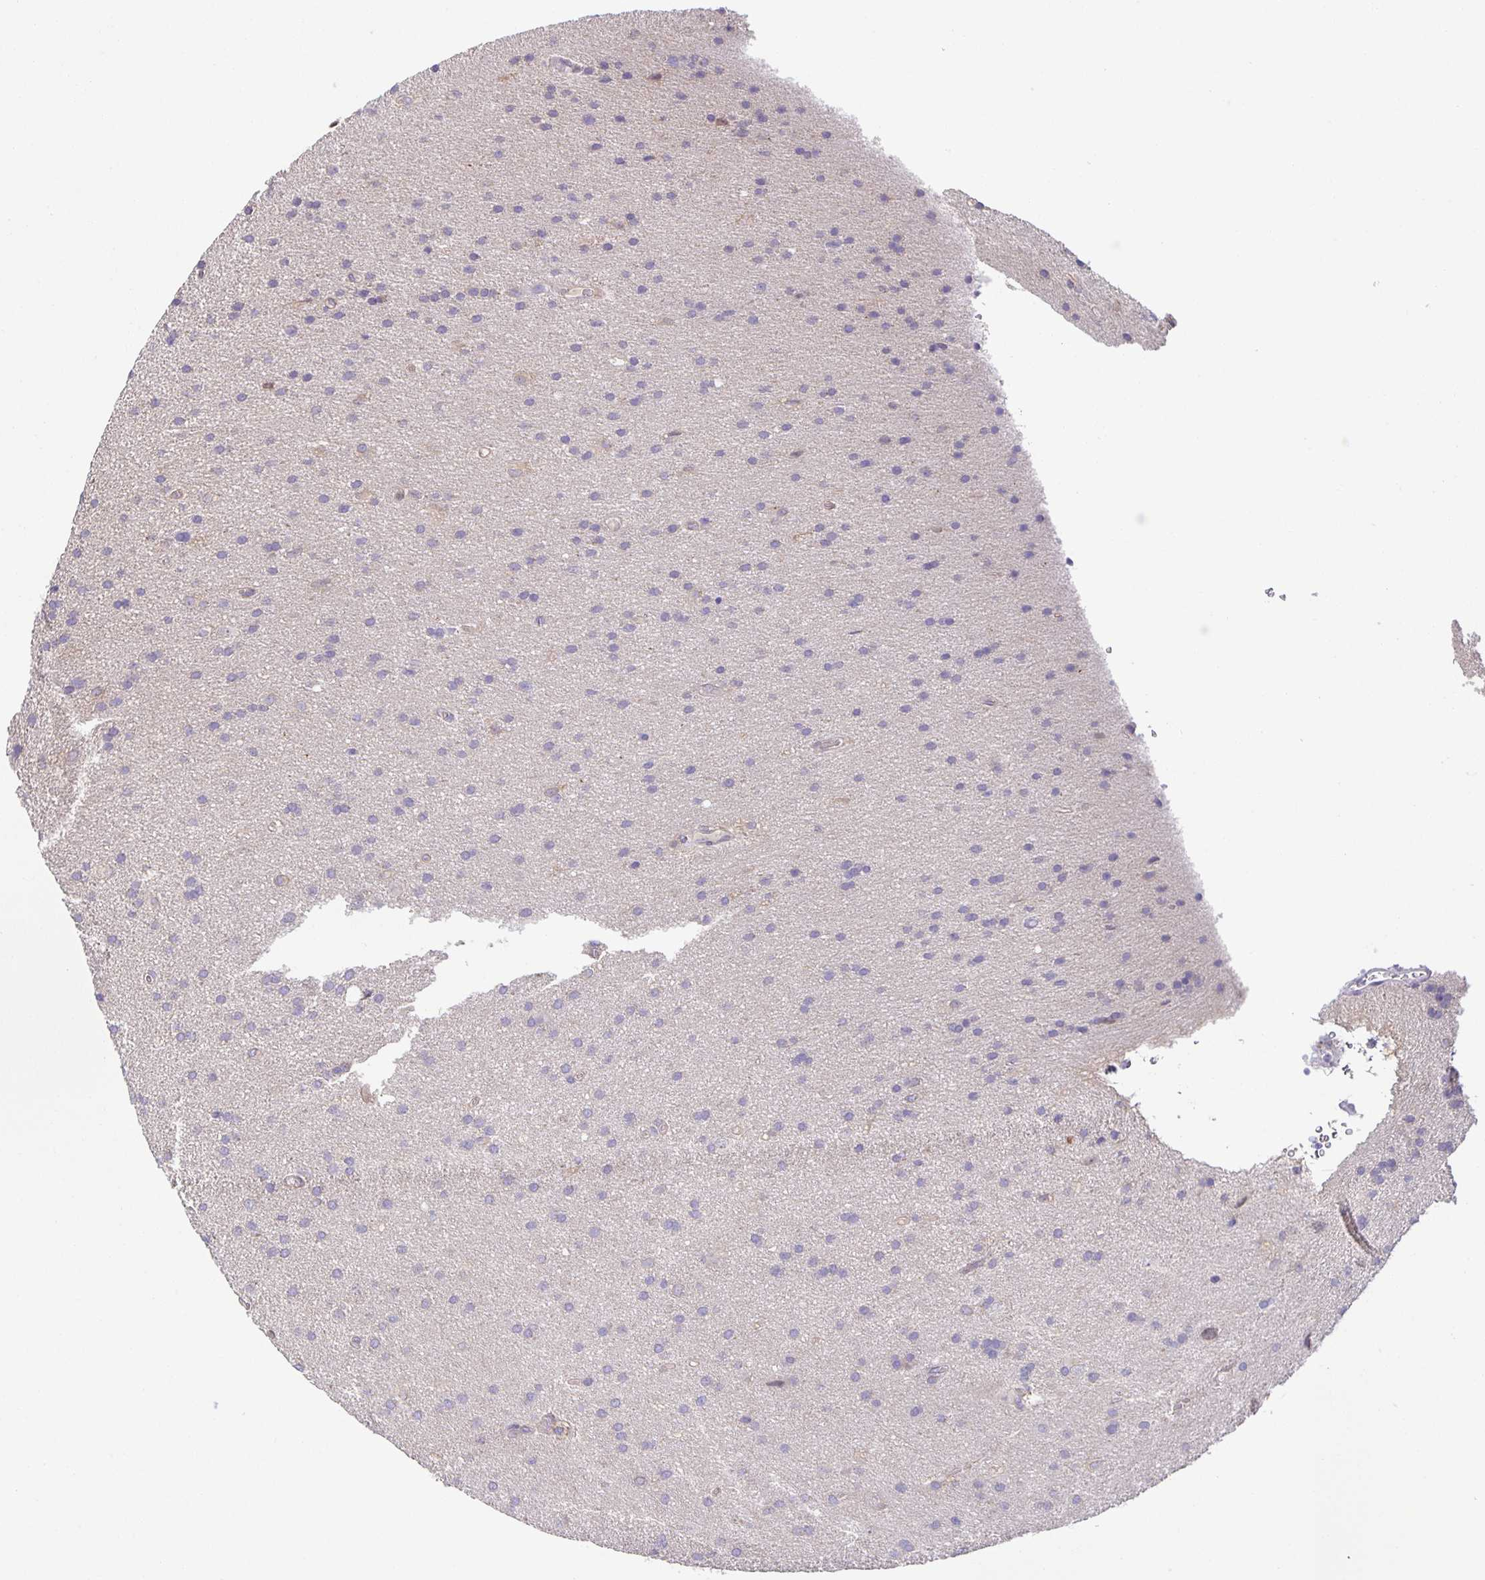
{"staining": {"intensity": "negative", "quantity": "none", "location": "none"}, "tissue": "glioma", "cell_type": "Tumor cells", "image_type": "cancer", "snomed": [{"axis": "morphology", "description": "Glioma, malignant, Low grade"}, {"axis": "topography", "description": "Brain"}], "caption": "Tumor cells are negative for brown protein staining in malignant glioma (low-grade).", "gene": "PTPN3", "patient": {"sex": "female", "age": 54}}